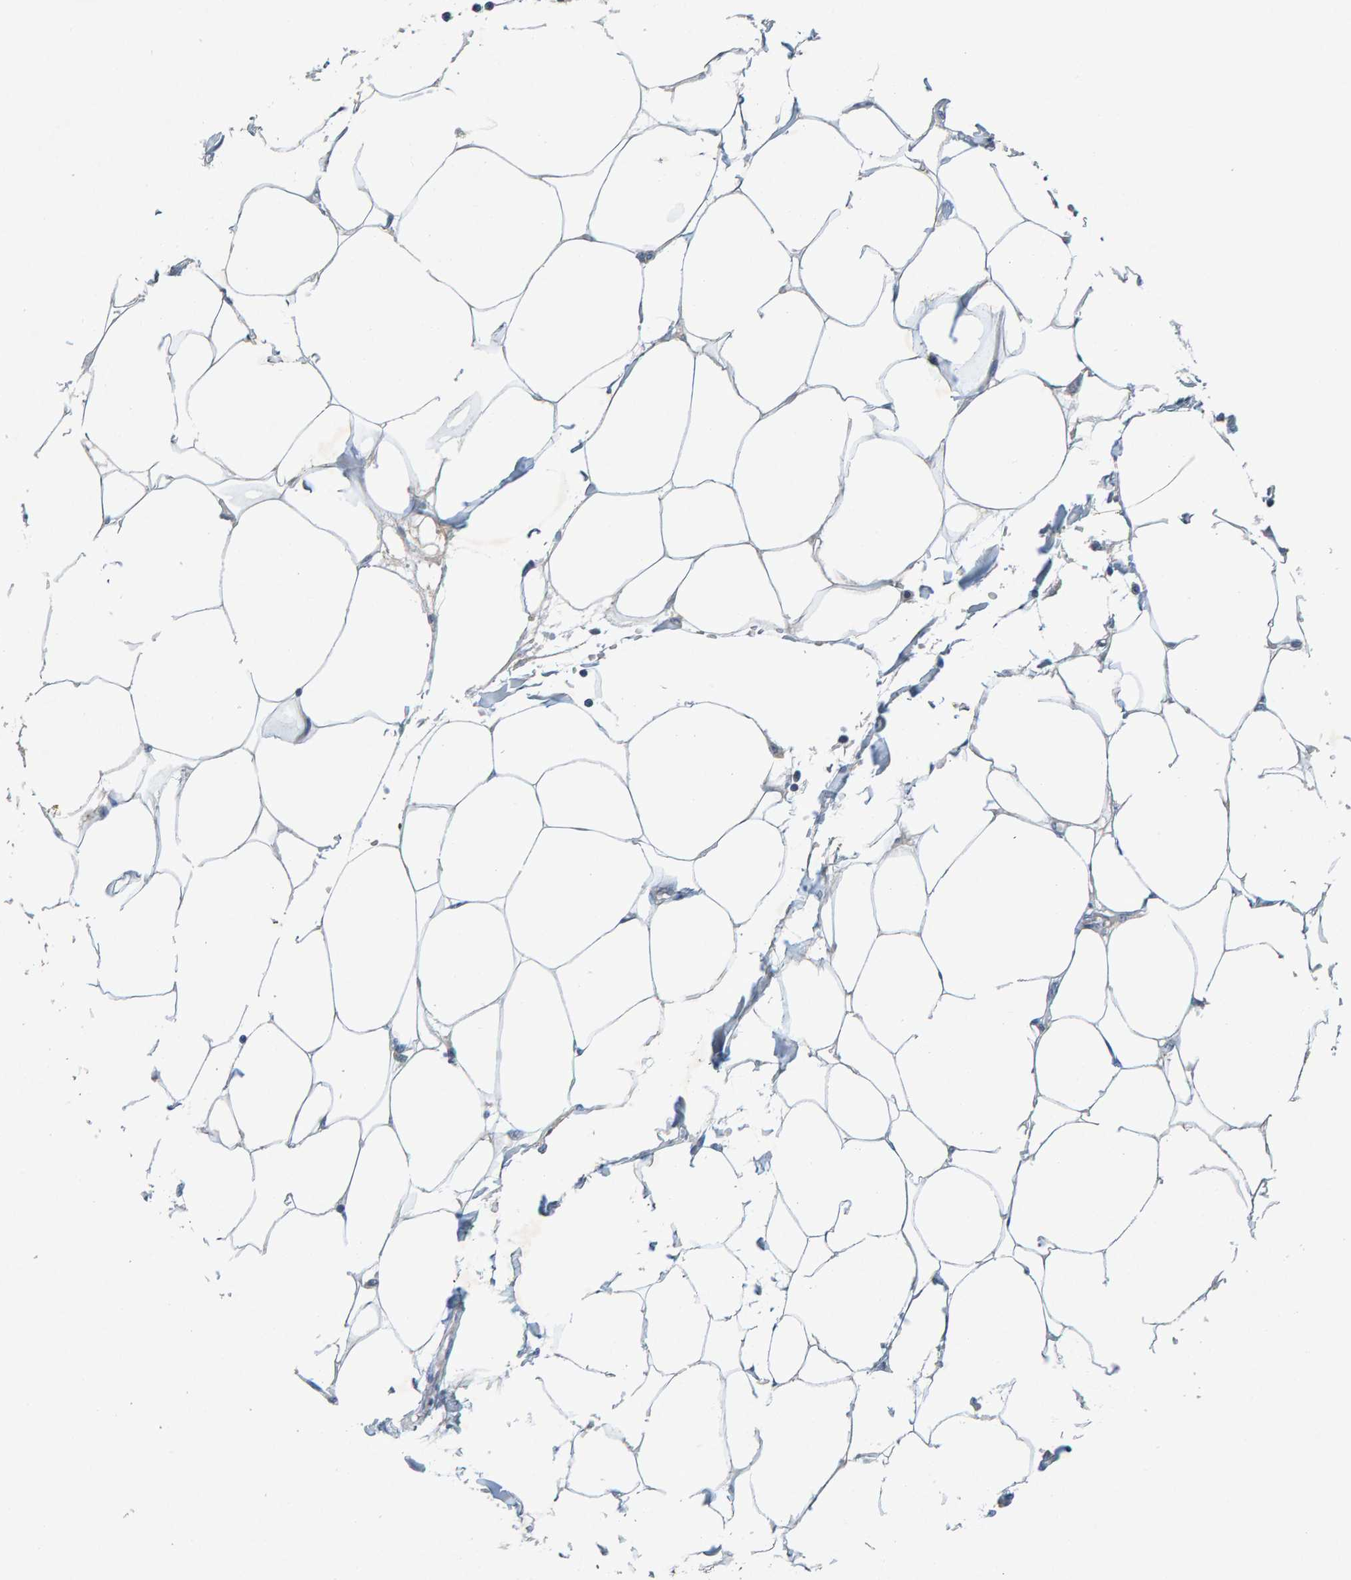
{"staining": {"intensity": "weak", "quantity": "25%-75%", "location": "cytoplasmic/membranous"}, "tissue": "adipose tissue", "cell_type": "Adipocytes", "image_type": "normal", "snomed": [{"axis": "morphology", "description": "Normal tissue, NOS"}, {"axis": "morphology", "description": "Adenocarcinoma, NOS"}, {"axis": "topography", "description": "Colon"}, {"axis": "topography", "description": "Peripheral nerve tissue"}], "caption": "IHC photomicrograph of benign human adipose tissue stained for a protein (brown), which reveals low levels of weak cytoplasmic/membranous expression in about 25%-75% of adipocytes.", "gene": "ZNF77", "patient": {"sex": "male", "age": 14}}